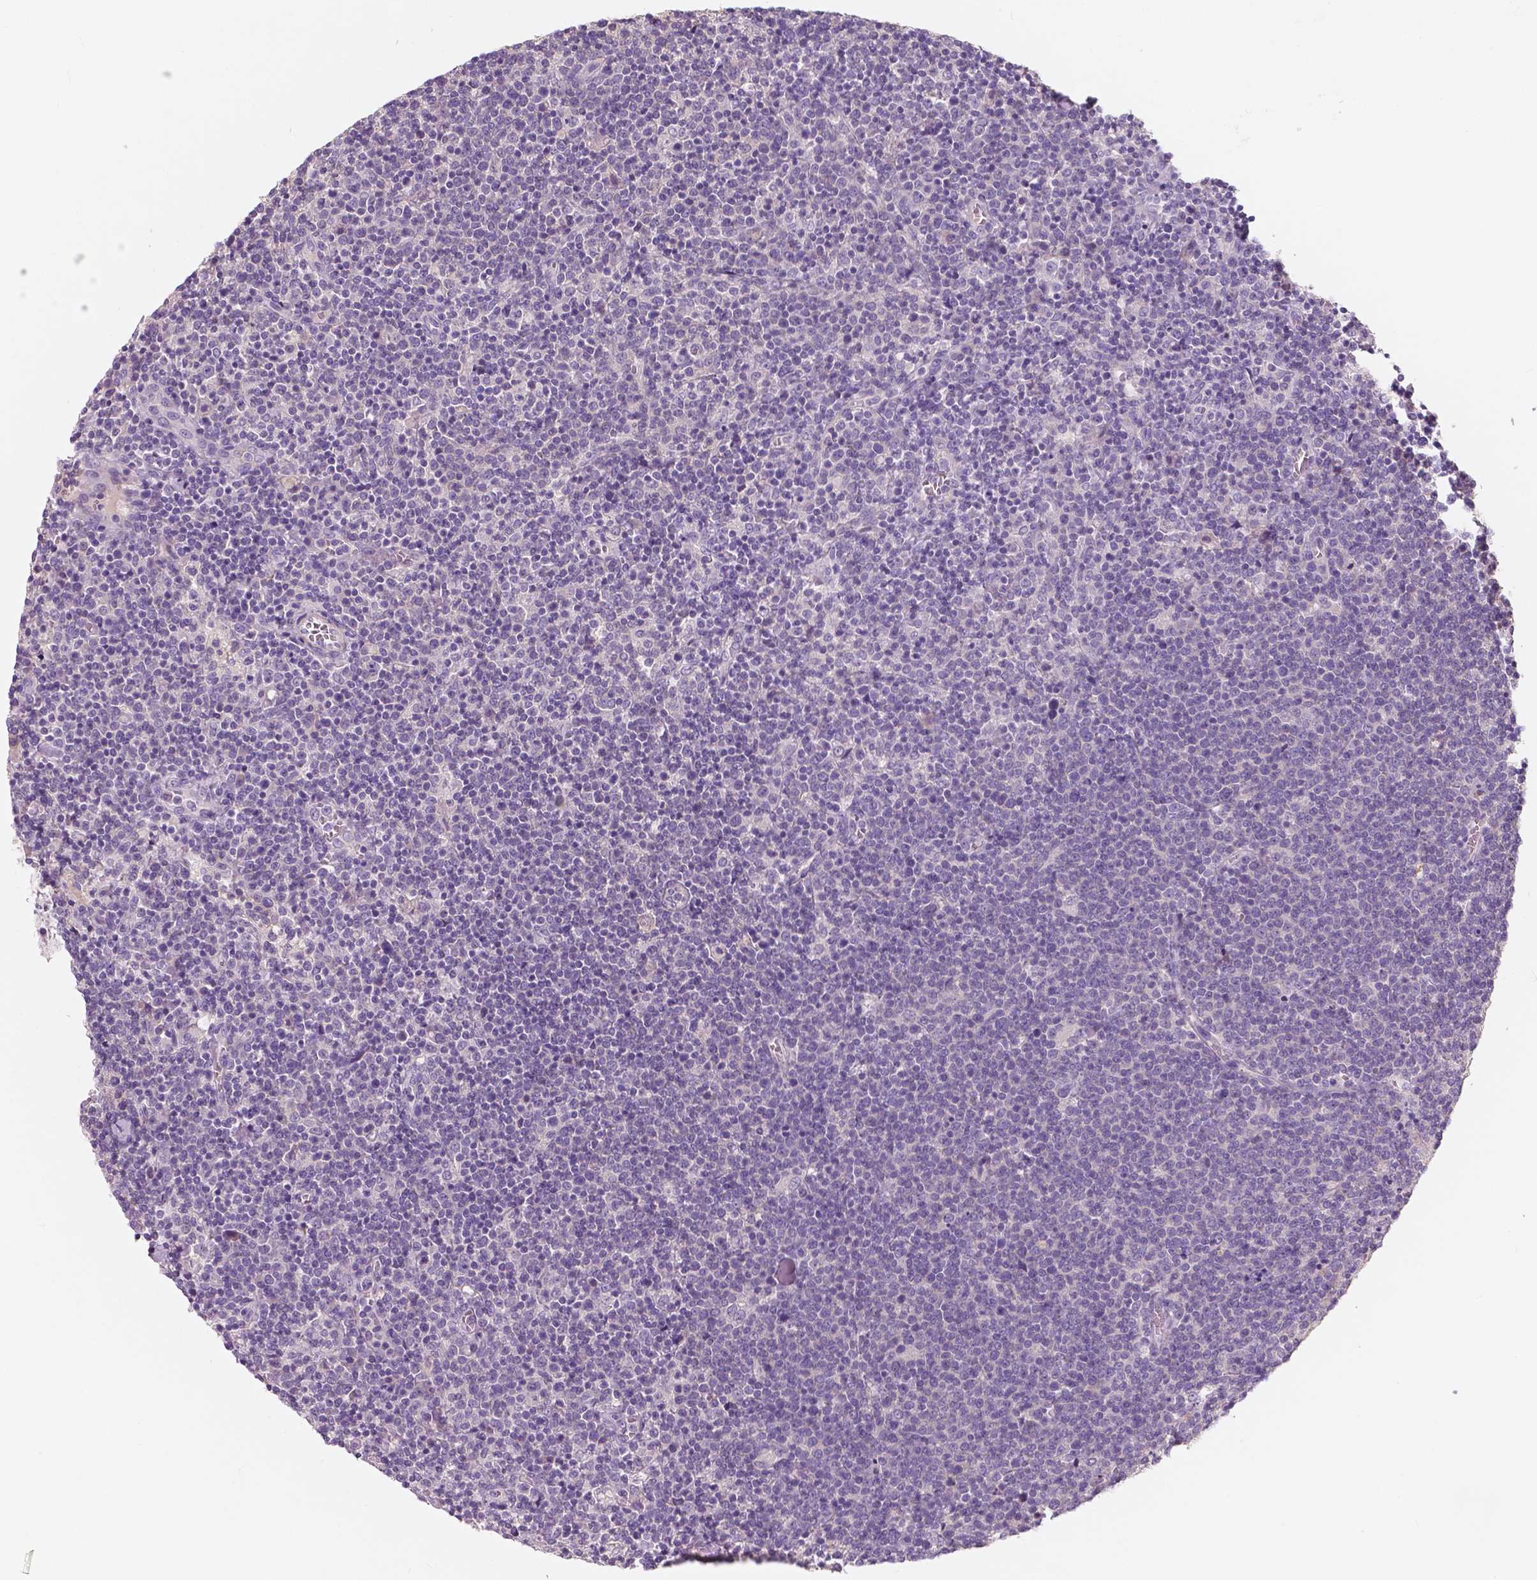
{"staining": {"intensity": "negative", "quantity": "none", "location": "none"}, "tissue": "lymphoma", "cell_type": "Tumor cells", "image_type": "cancer", "snomed": [{"axis": "morphology", "description": "Malignant lymphoma, non-Hodgkin's type, High grade"}, {"axis": "topography", "description": "Lymph node"}], "caption": "This is a photomicrograph of immunohistochemistry (IHC) staining of high-grade malignant lymphoma, non-Hodgkin's type, which shows no staining in tumor cells. (Stains: DAB (3,3'-diaminobenzidine) immunohistochemistry with hematoxylin counter stain, Microscopy: brightfield microscopy at high magnification).", "gene": "LSM14B", "patient": {"sex": "male", "age": 61}}